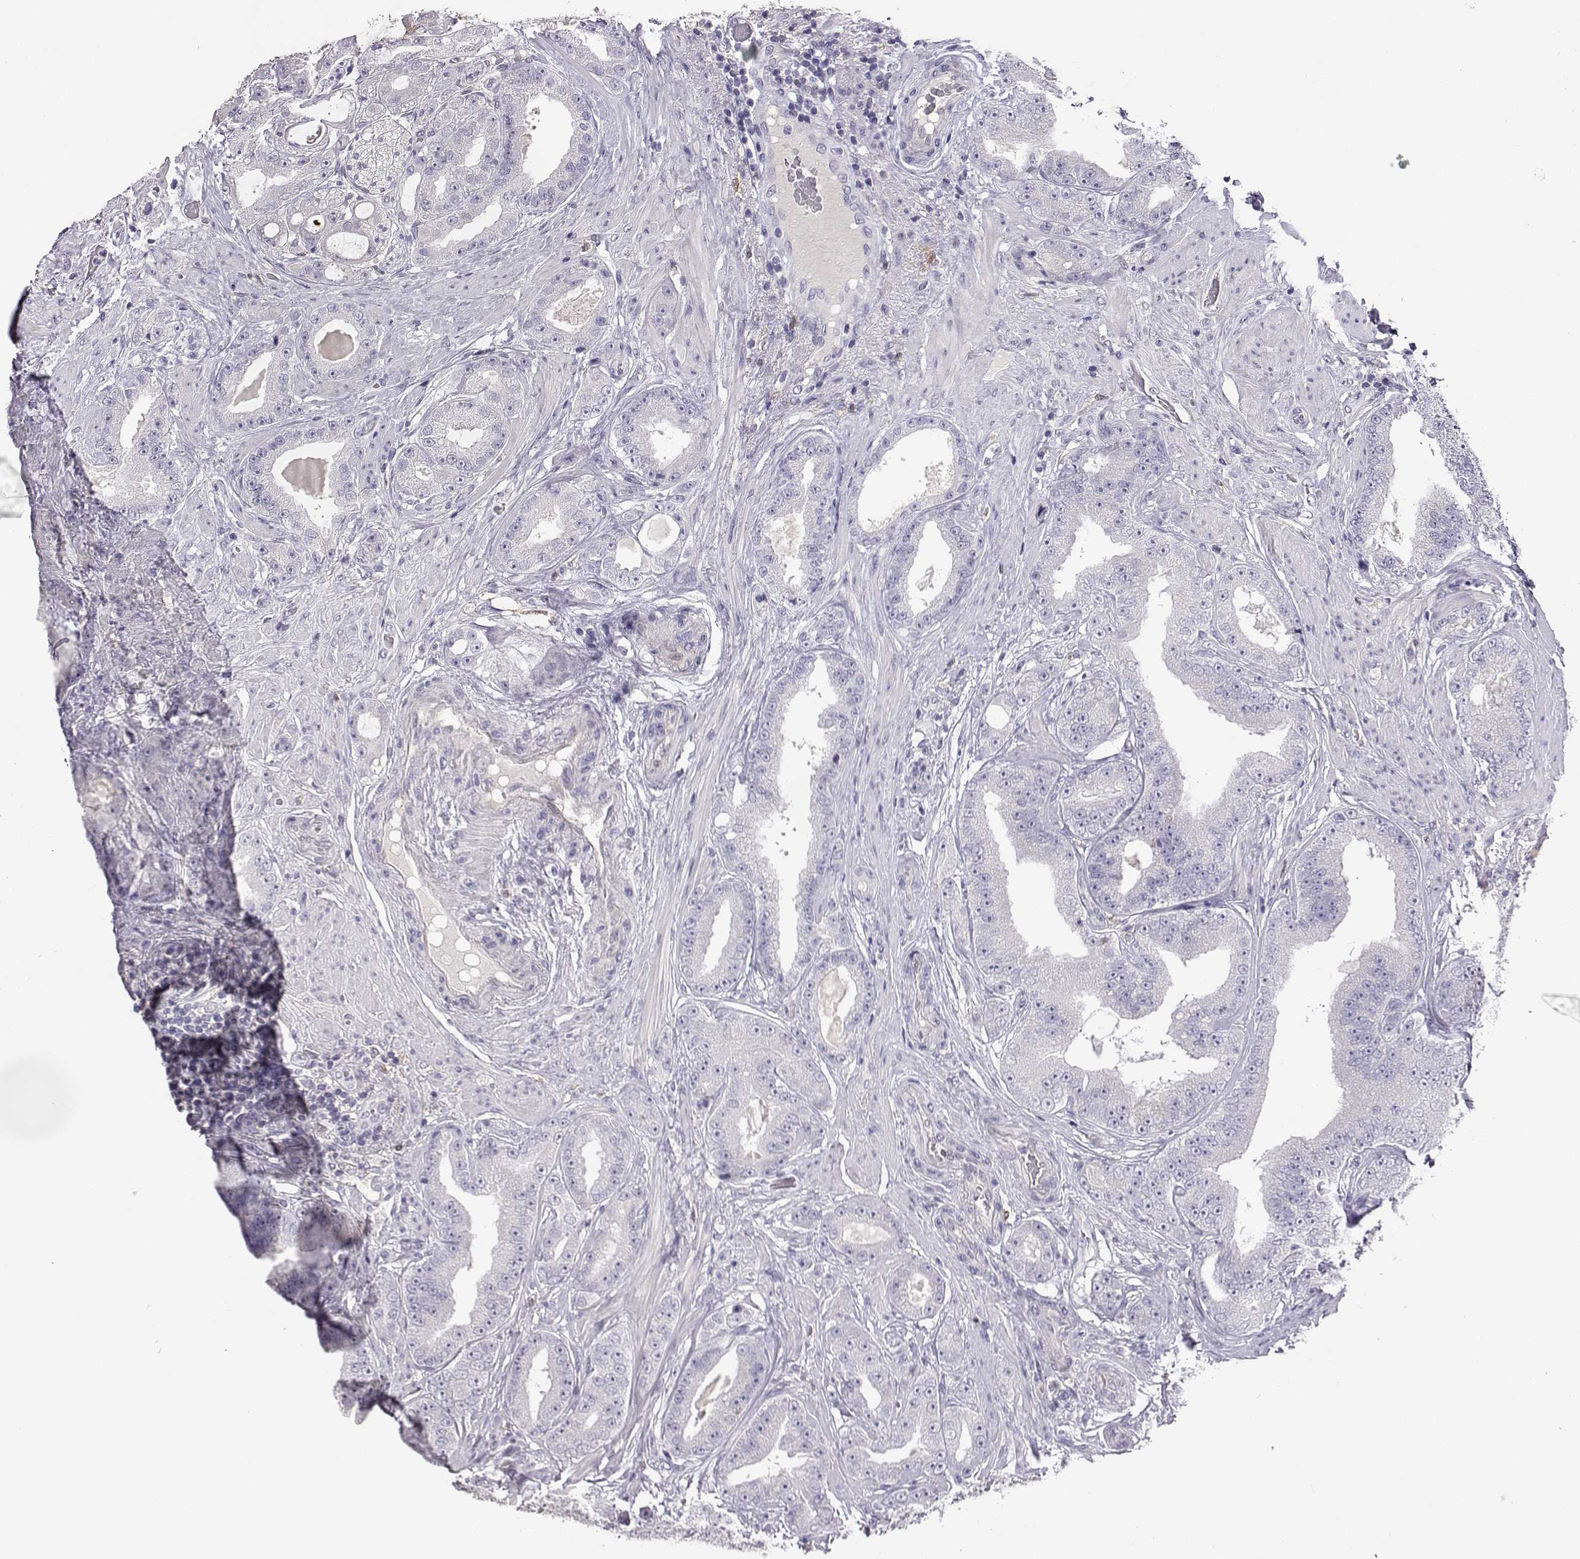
{"staining": {"intensity": "negative", "quantity": "none", "location": "none"}, "tissue": "prostate cancer", "cell_type": "Tumor cells", "image_type": "cancer", "snomed": [{"axis": "morphology", "description": "Adenocarcinoma, Low grade"}, {"axis": "topography", "description": "Prostate"}], "caption": "Immunohistochemistry (IHC) histopathology image of prostate cancer stained for a protein (brown), which shows no positivity in tumor cells.", "gene": "AKR1B1", "patient": {"sex": "male", "age": 60}}